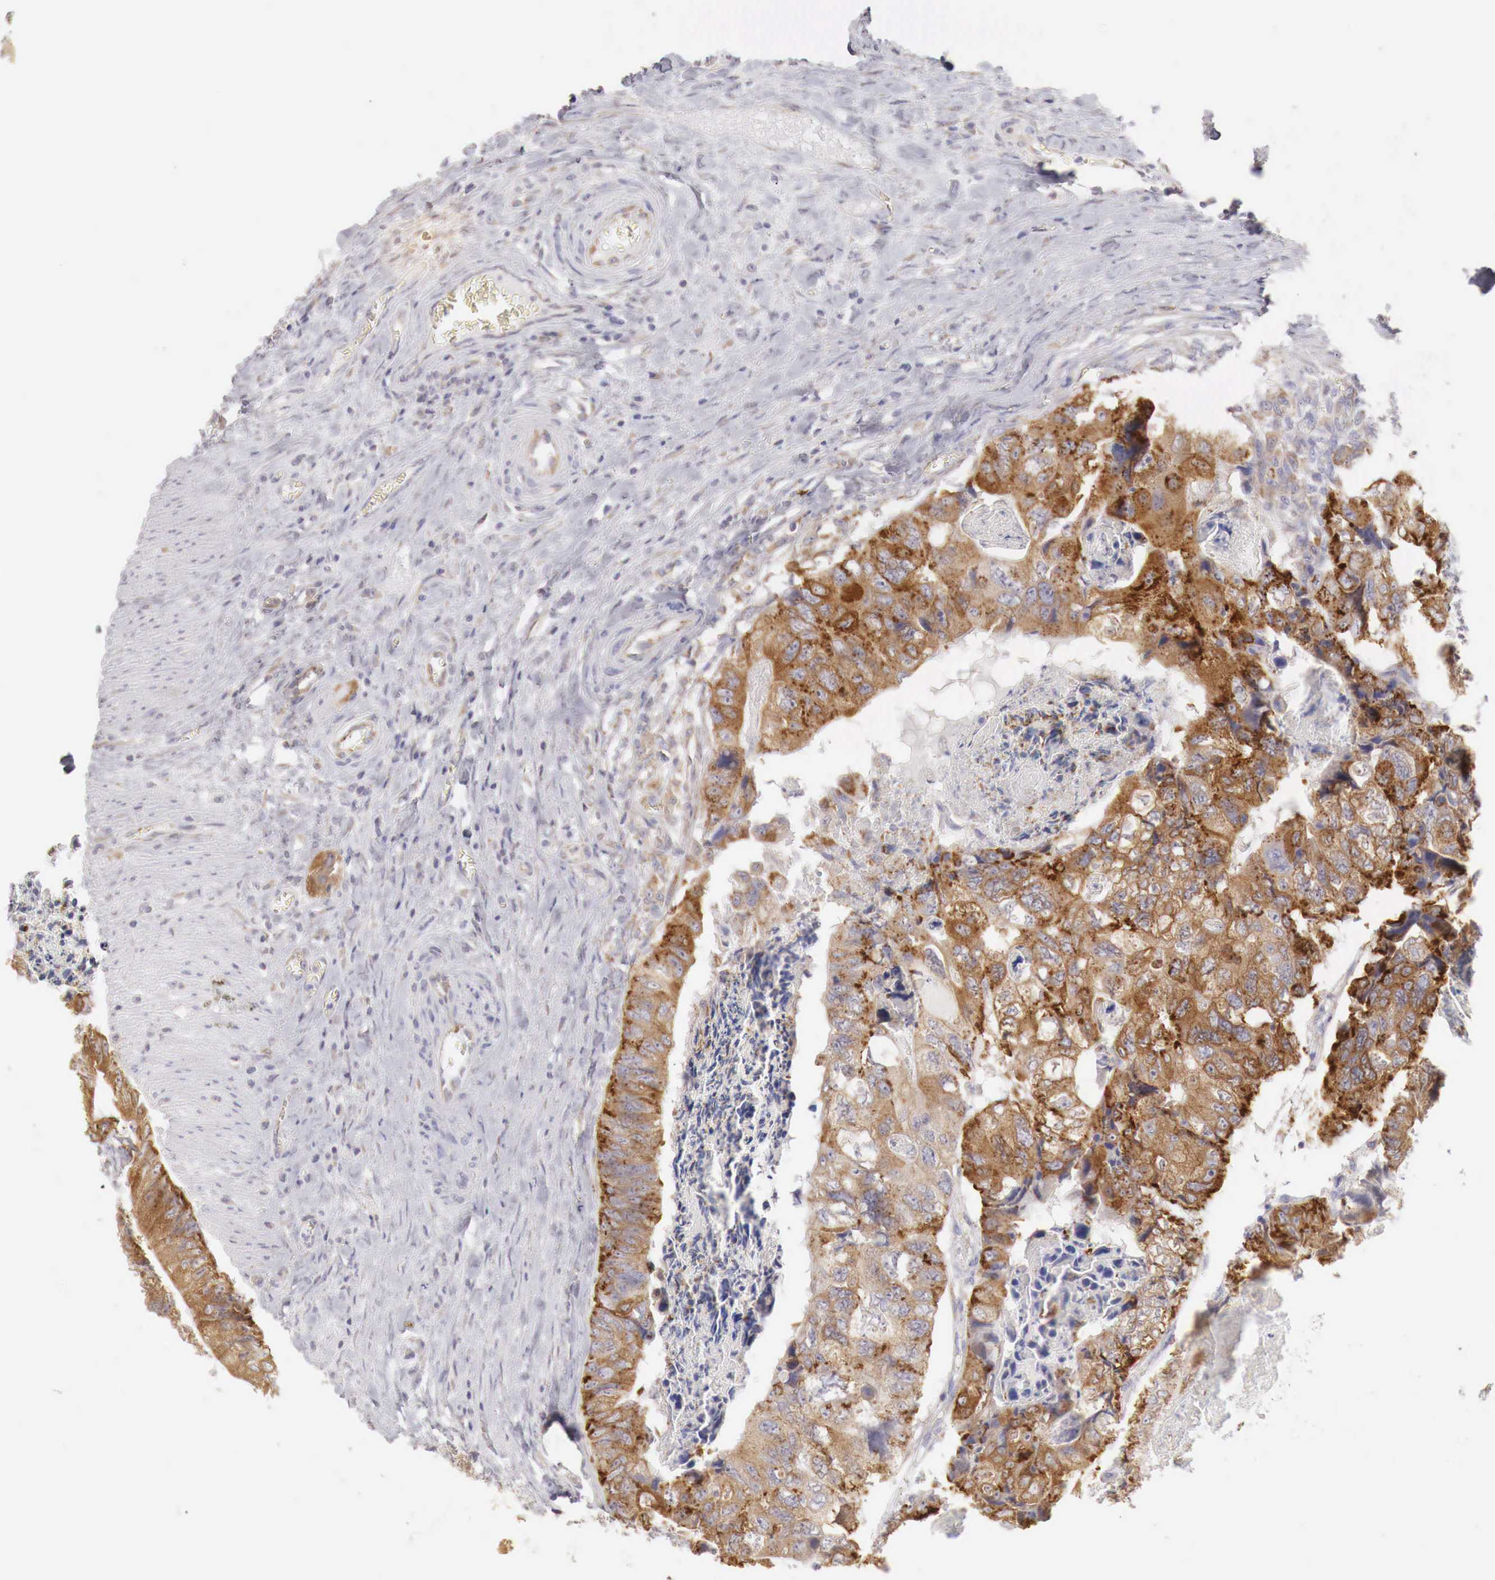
{"staining": {"intensity": "strong", "quantity": ">75%", "location": "cytoplasmic/membranous"}, "tissue": "colorectal cancer", "cell_type": "Tumor cells", "image_type": "cancer", "snomed": [{"axis": "morphology", "description": "Adenocarcinoma, NOS"}, {"axis": "topography", "description": "Rectum"}], "caption": "A brown stain labels strong cytoplasmic/membranous staining of a protein in colorectal cancer tumor cells. Using DAB (brown) and hematoxylin (blue) stains, captured at high magnification using brightfield microscopy.", "gene": "NSDHL", "patient": {"sex": "female", "age": 82}}